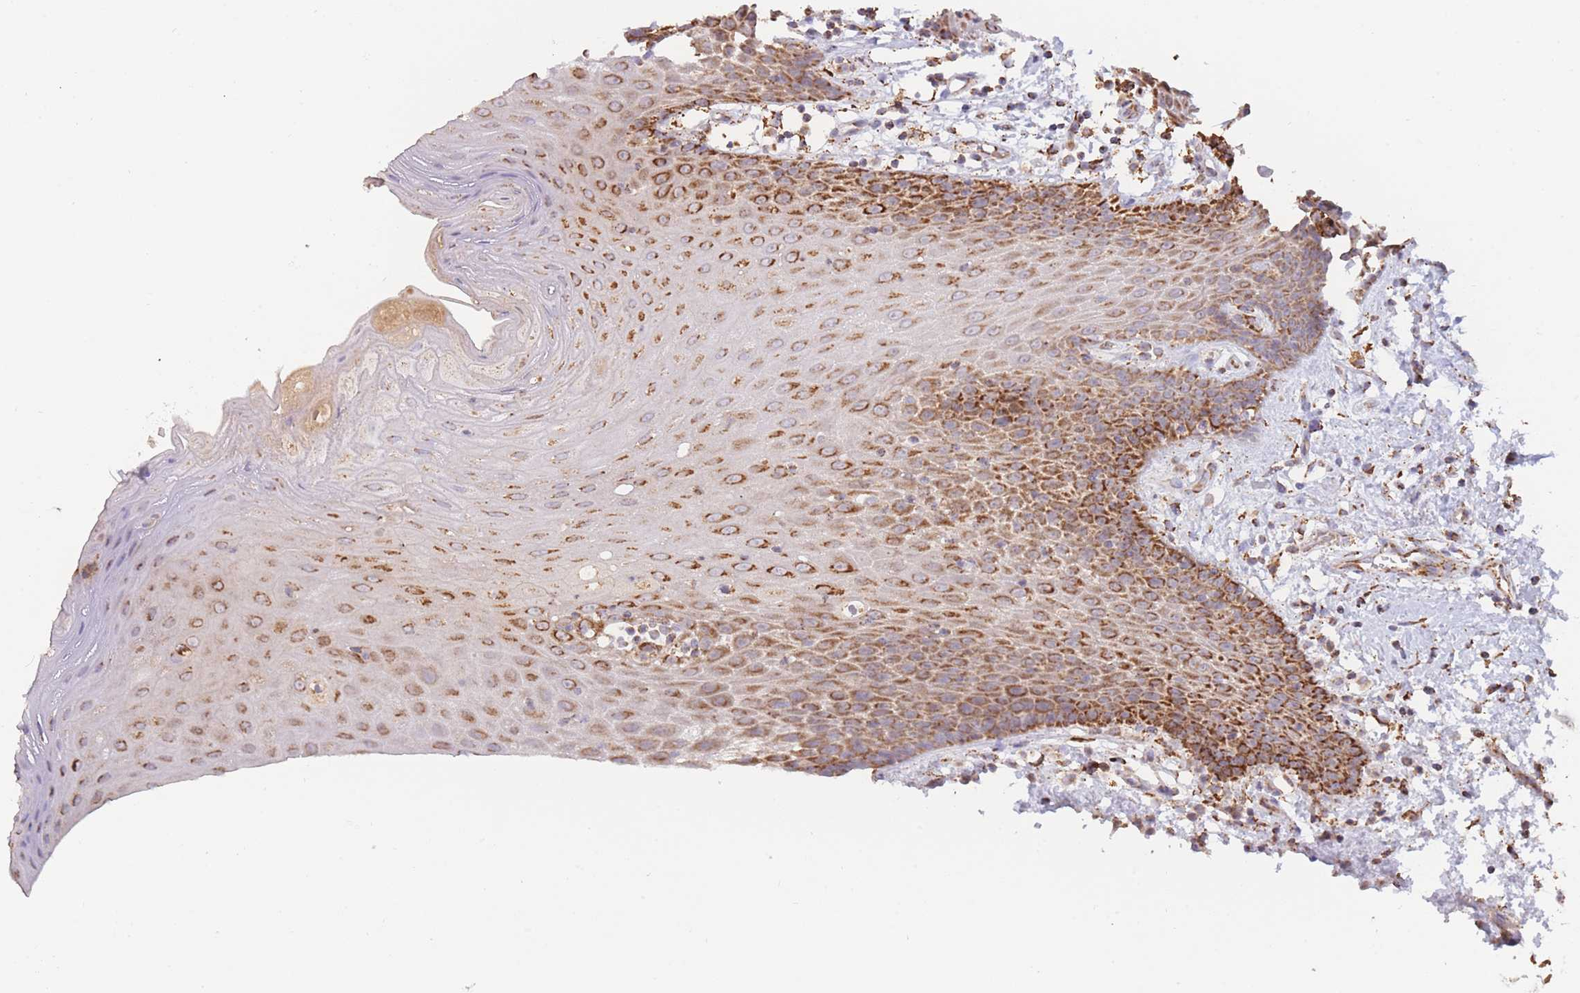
{"staining": {"intensity": "strong", "quantity": "25%-75%", "location": "cytoplasmic/membranous"}, "tissue": "oral mucosa", "cell_type": "Squamous epithelial cells", "image_type": "normal", "snomed": [{"axis": "morphology", "description": "Normal tissue, NOS"}, {"axis": "topography", "description": "Oral tissue"}, {"axis": "topography", "description": "Tounge, NOS"}], "caption": "Protein staining by IHC demonstrates strong cytoplasmic/membranous staining in about 25%-75% of squamous epithelial cells in normal oral mucosa.", "gene": "MRPL17", "patient": {"sex": "female", "age": 59}}